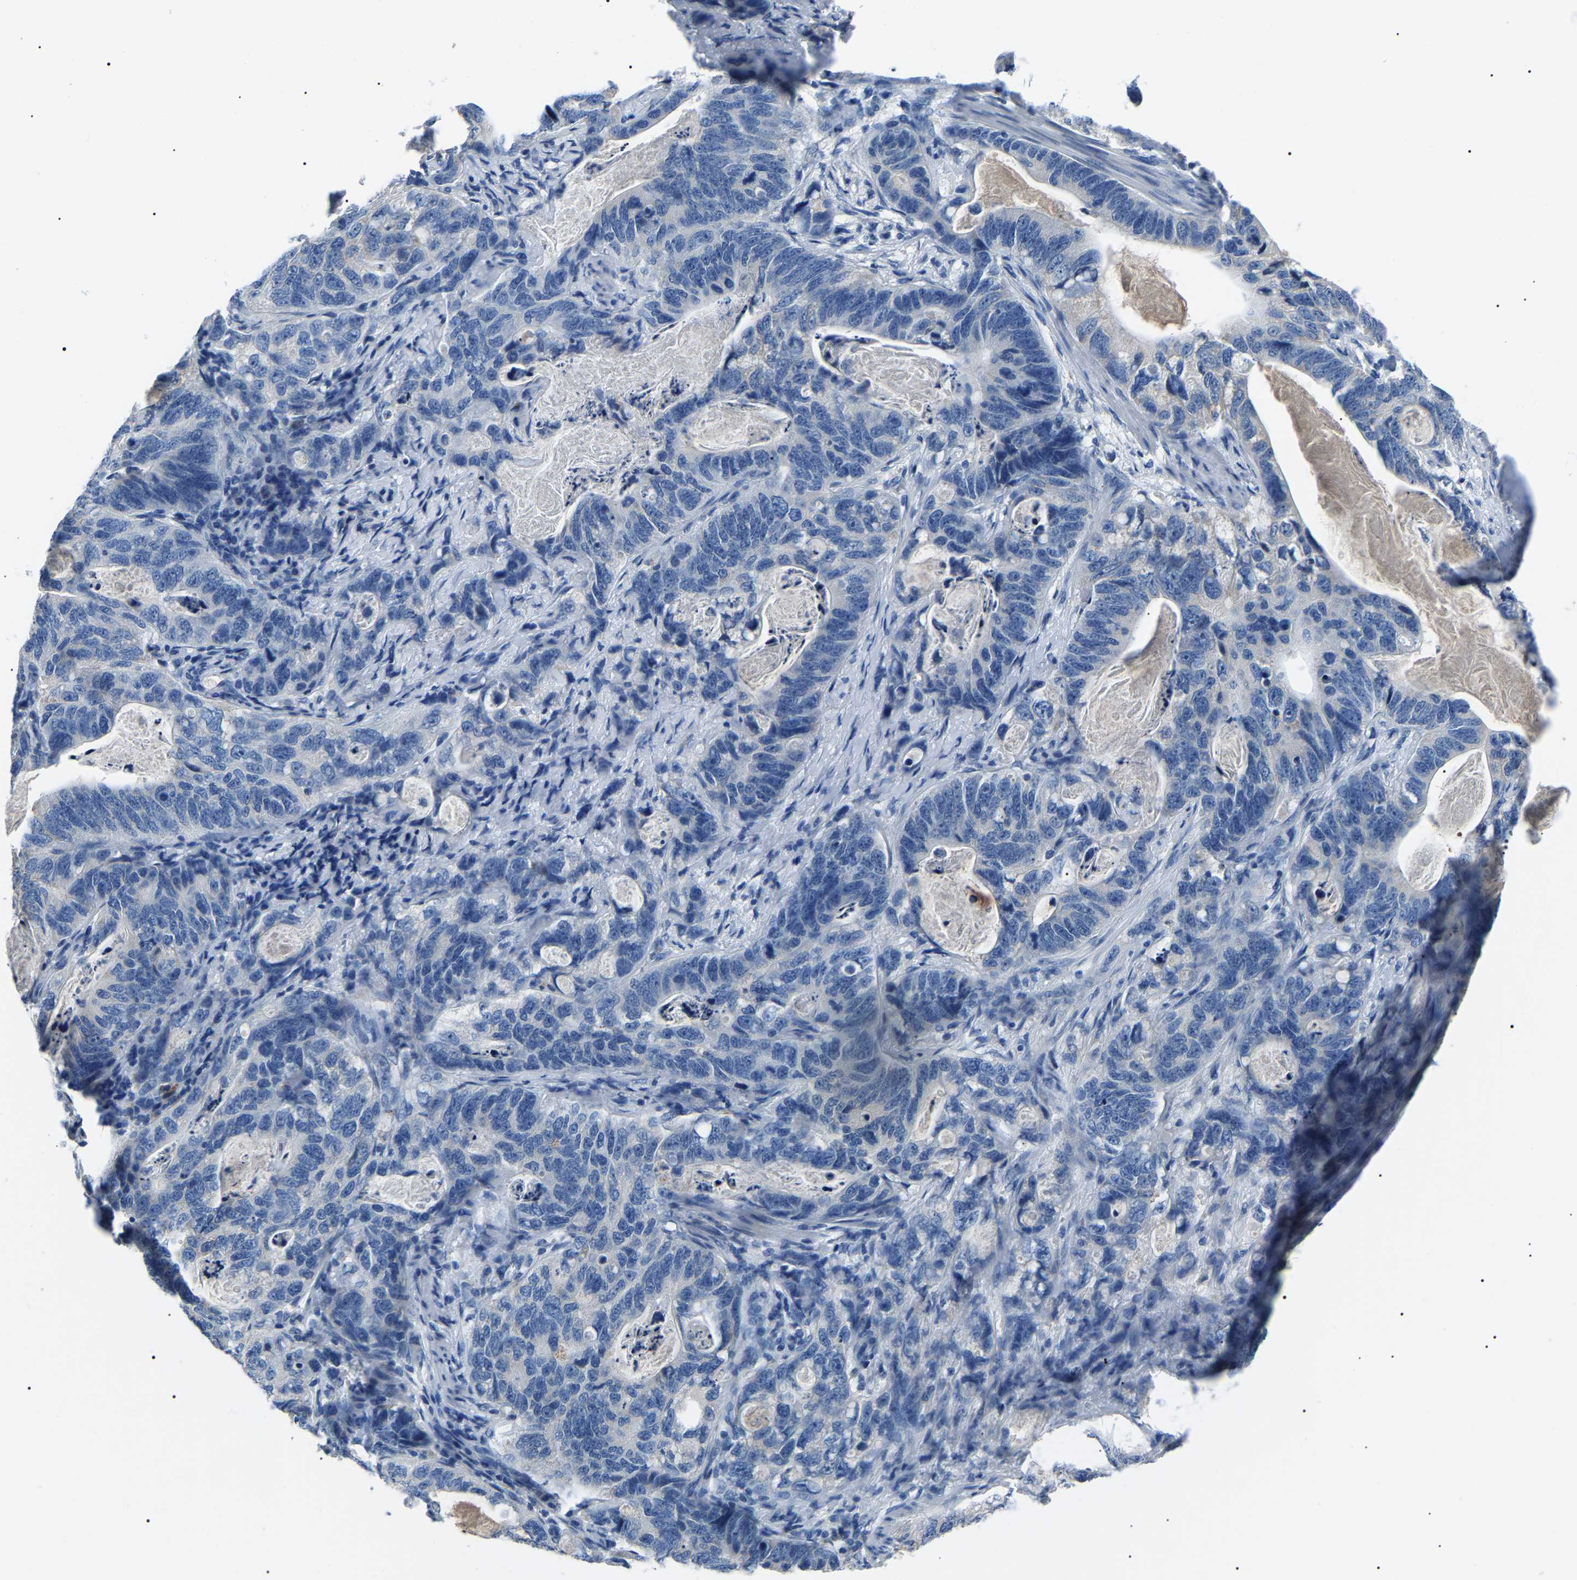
{"staining": {"intensity": "negative", "quantity": "none", "location": "none"}, "tissue": "stomach cancer", "cell_type": "Tumor cells", "image_type": "cancer", "snomed": [{"axis": "morphology", "description": "Normal tissue, NOS"}, {"axis": "morphology", "description": "Adenocarcinoma, NOS"}, {"axis": "topography", "description": "Stomach"}], "caption": "Tumor cells are negative for protein expression in human stomach cancer.", "gene": "KLK15", "patient": {"sex": "female", "age": 89}}